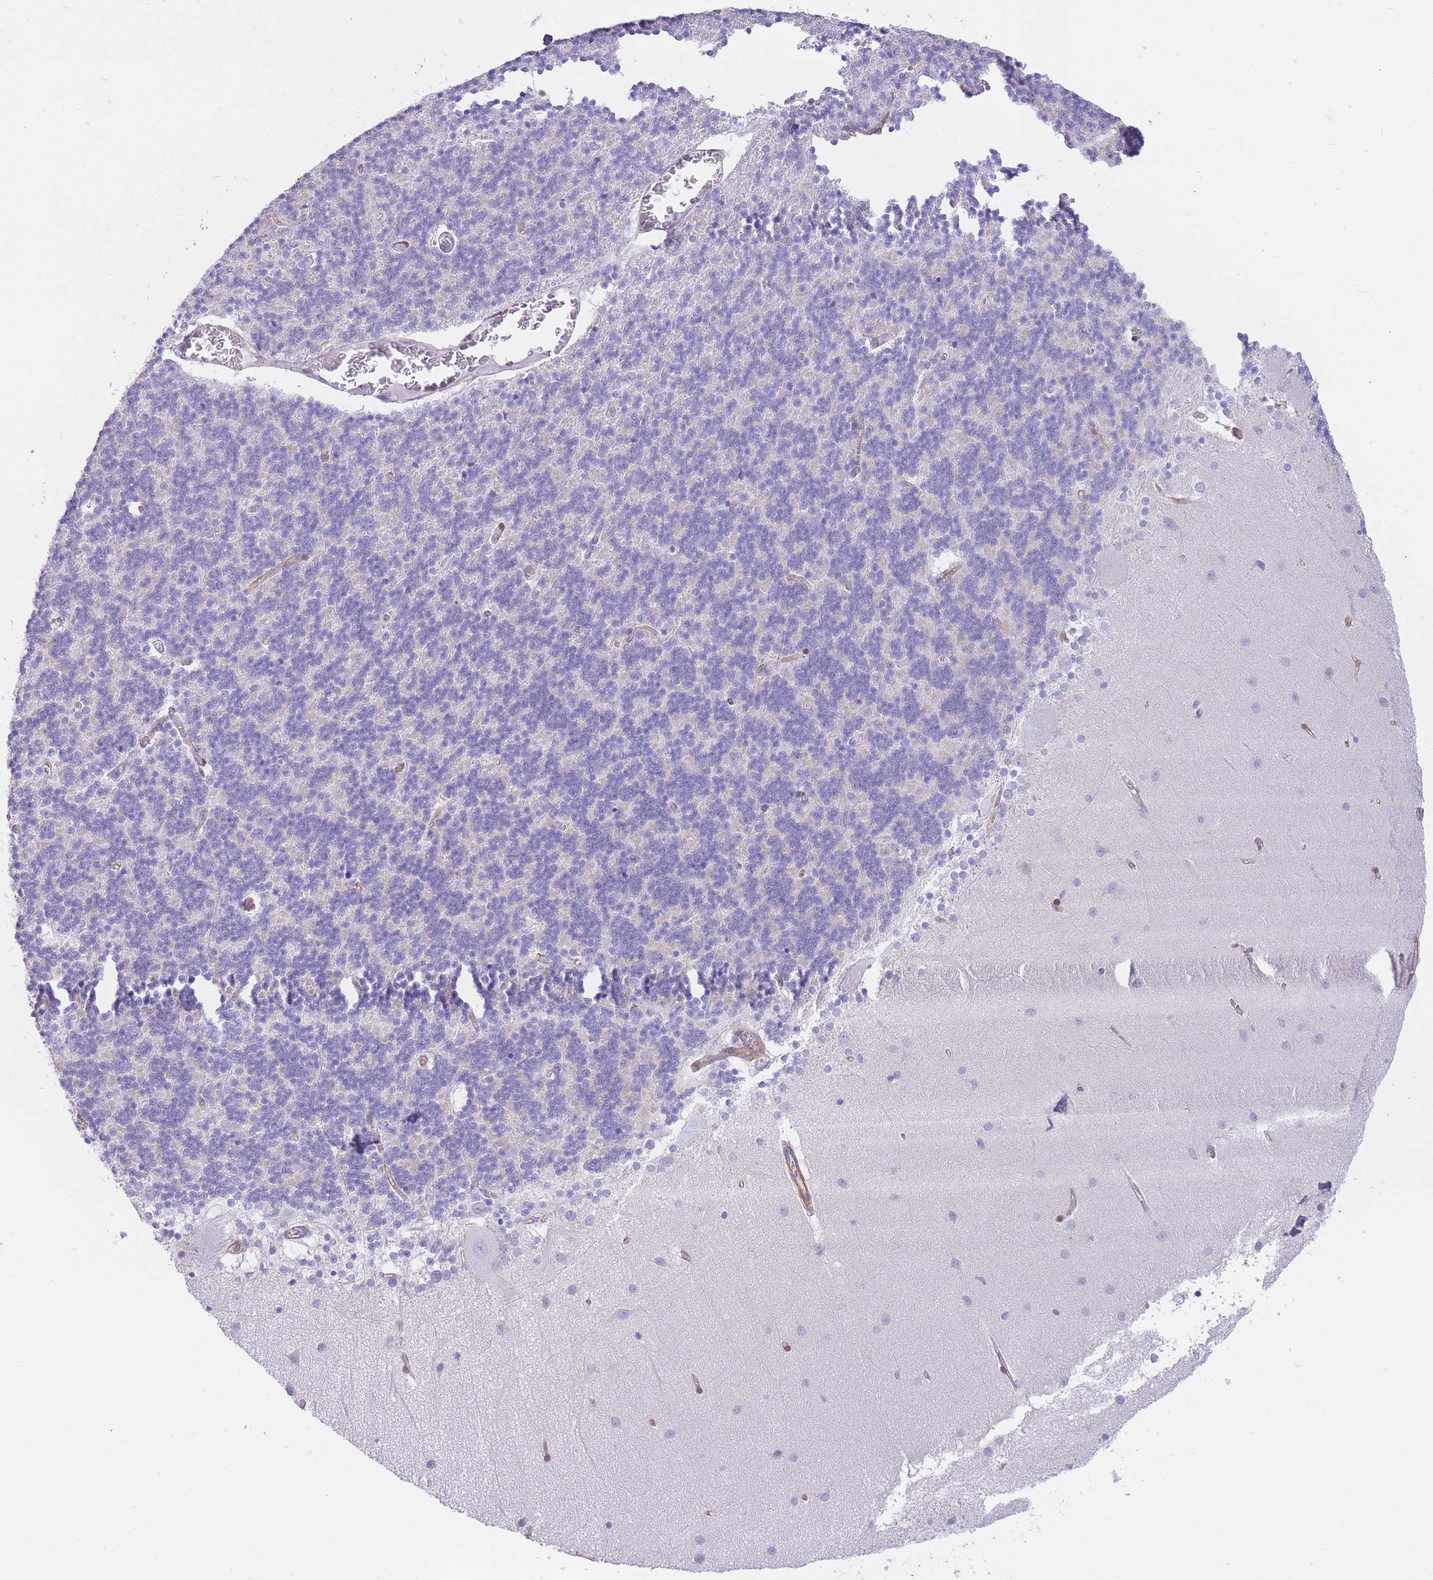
{"staining": {"intensity": "negative", "quantity": "none", "location": "none"}, "tissue": "cerebellum", "cell_type": "Cells in granular layer", "image_type": "normal", "snomed": [{"axis": "morphology", "description": "Normal tissue, NOS"}, {"axis": "topography", "description": "Cerebellum"}], "caption": "The IHC micrograph has no significant expression in cells in granular layer of cerebellum.", "gene": "OR11H12", "patient": {"sex": "female", "age": 54}}